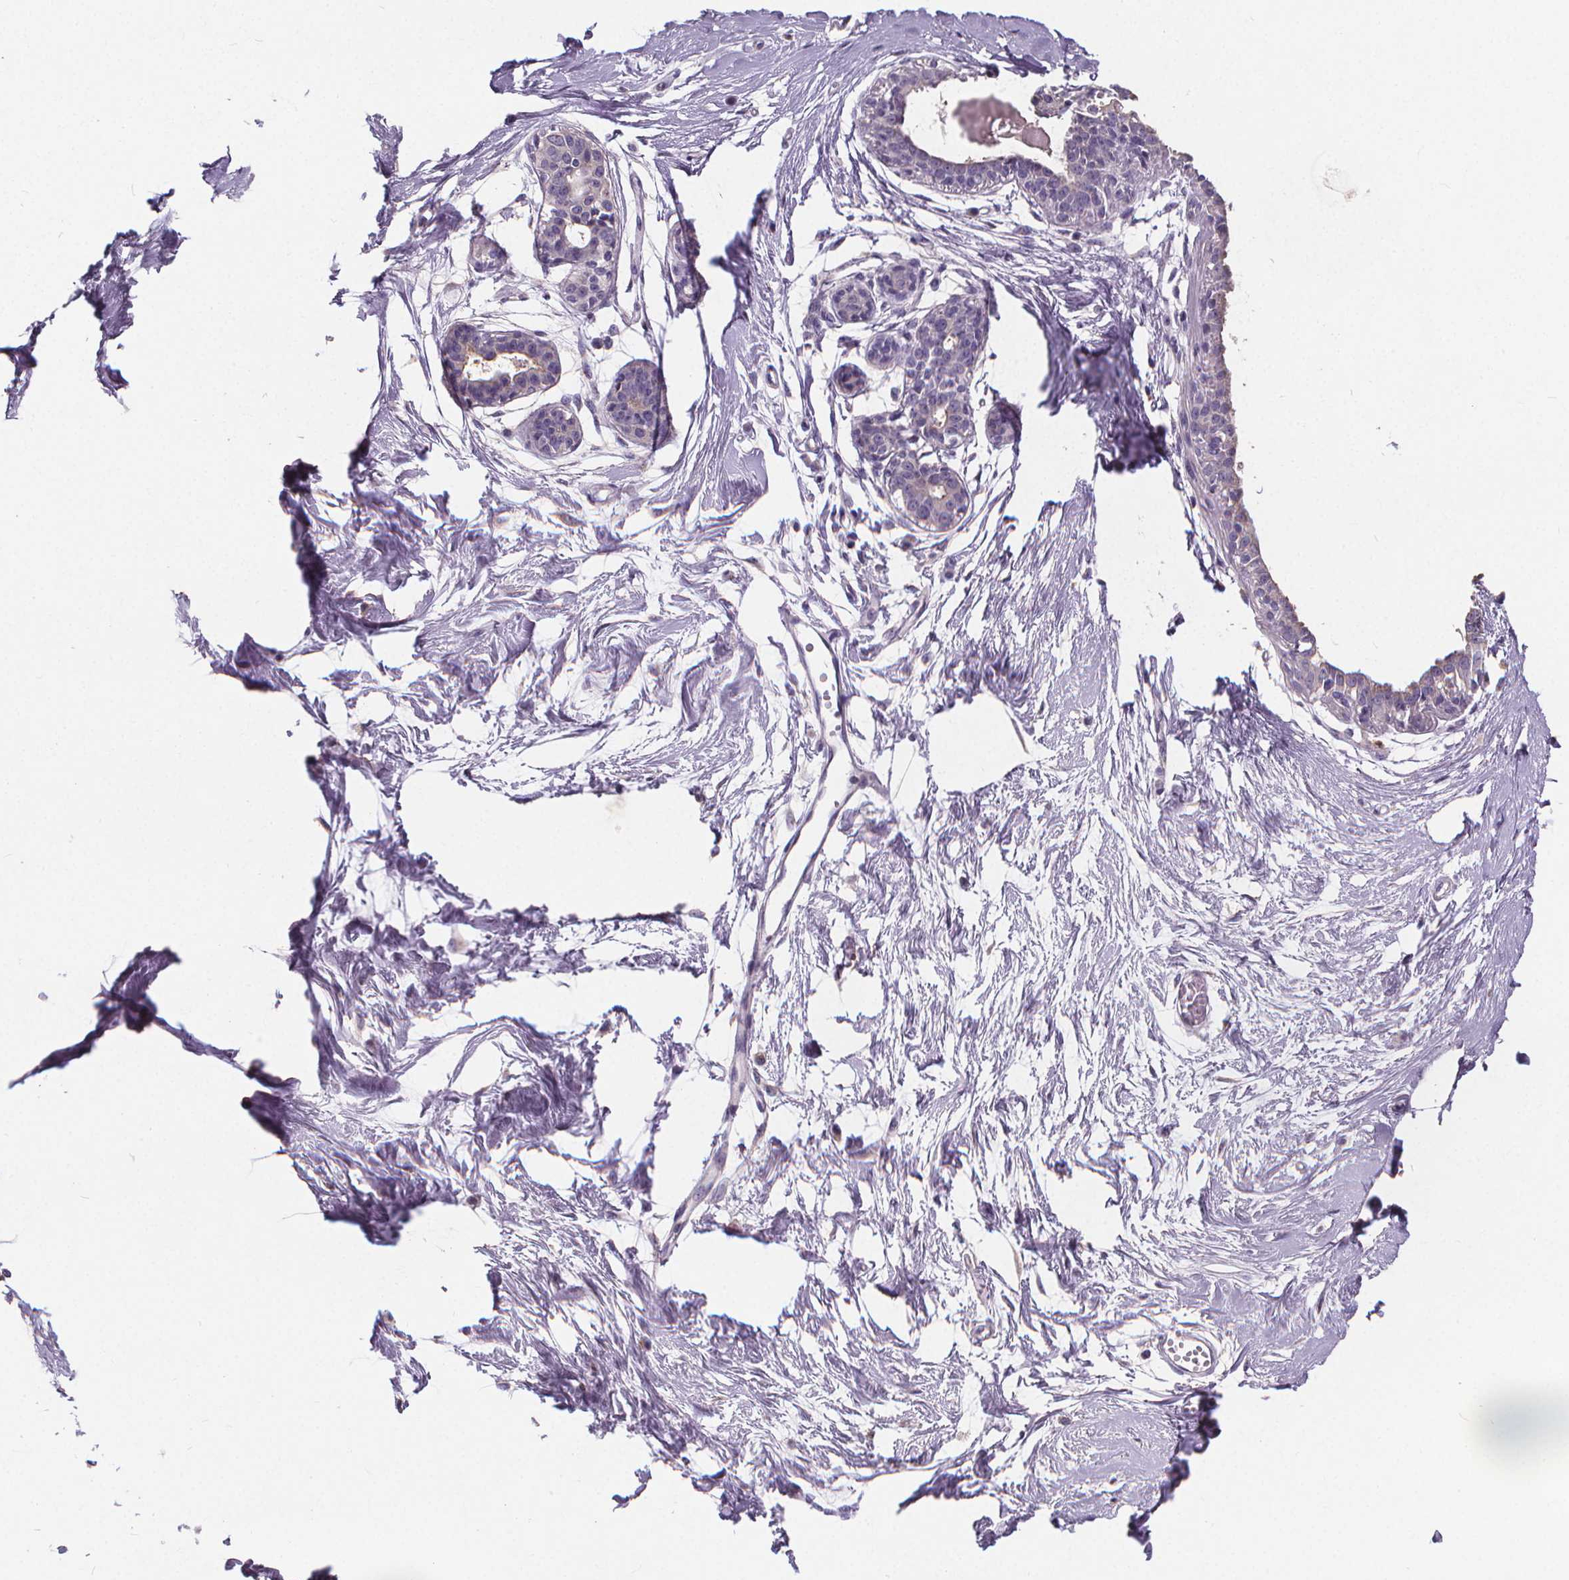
{"staining": {"intensity": "negative", "quantity": "none", "location": "none"}, "tissue": "breast", "cell_type": "Adipocytes", "image_type": "normal", "snomed": [{"axis": "morphology", "description": "Normal tissue, NOS"}, {"axis": "topography", "description": "Breast"}], "caption": "IHC of benign human breast displays no staining in adipocytes.", "gene": "ATP6V1D", "patient": {"sex": "female", "age": 45}}